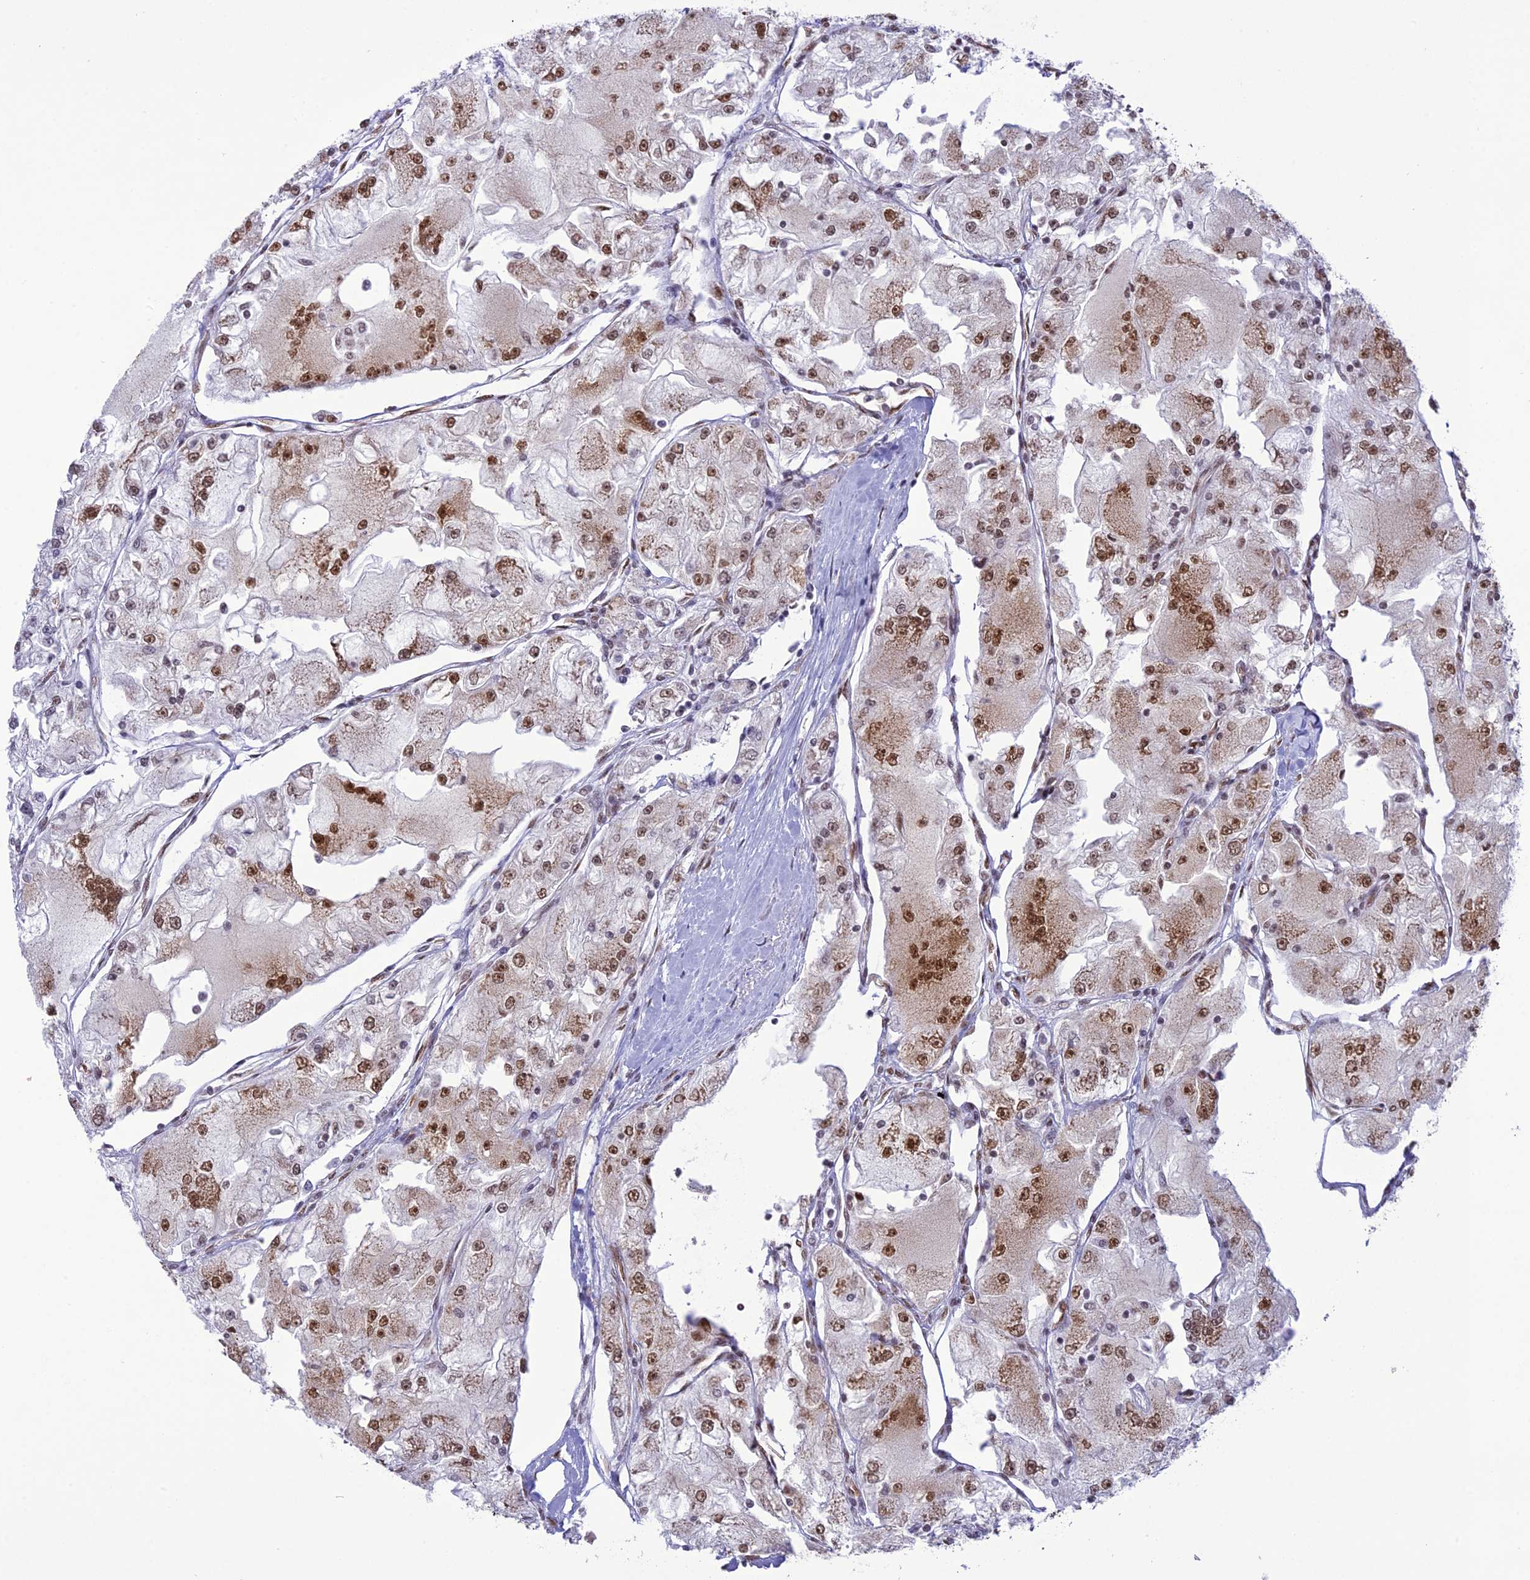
{"staining": {"intensity": "moderate", "quantity": ">75%", "location": "nuclear"}, "tissue": "renal cancer", "cell_type": "Tumor cells", "image_type": "cancer", "snomed": [{"axis": "morphology", "description": "Adenocarcinoma, NOS"}, {"axis": "topography", "description": "Kidney"}], "caption": "Protein staining of renal cancer (adenocarcinoma) tissue displays moderate nuclear expression in approximately >75% of tumor cells. Nuclei are stained in blue.", "gene": "DDX1", "patient": {"sex": "female", "age": 72}}